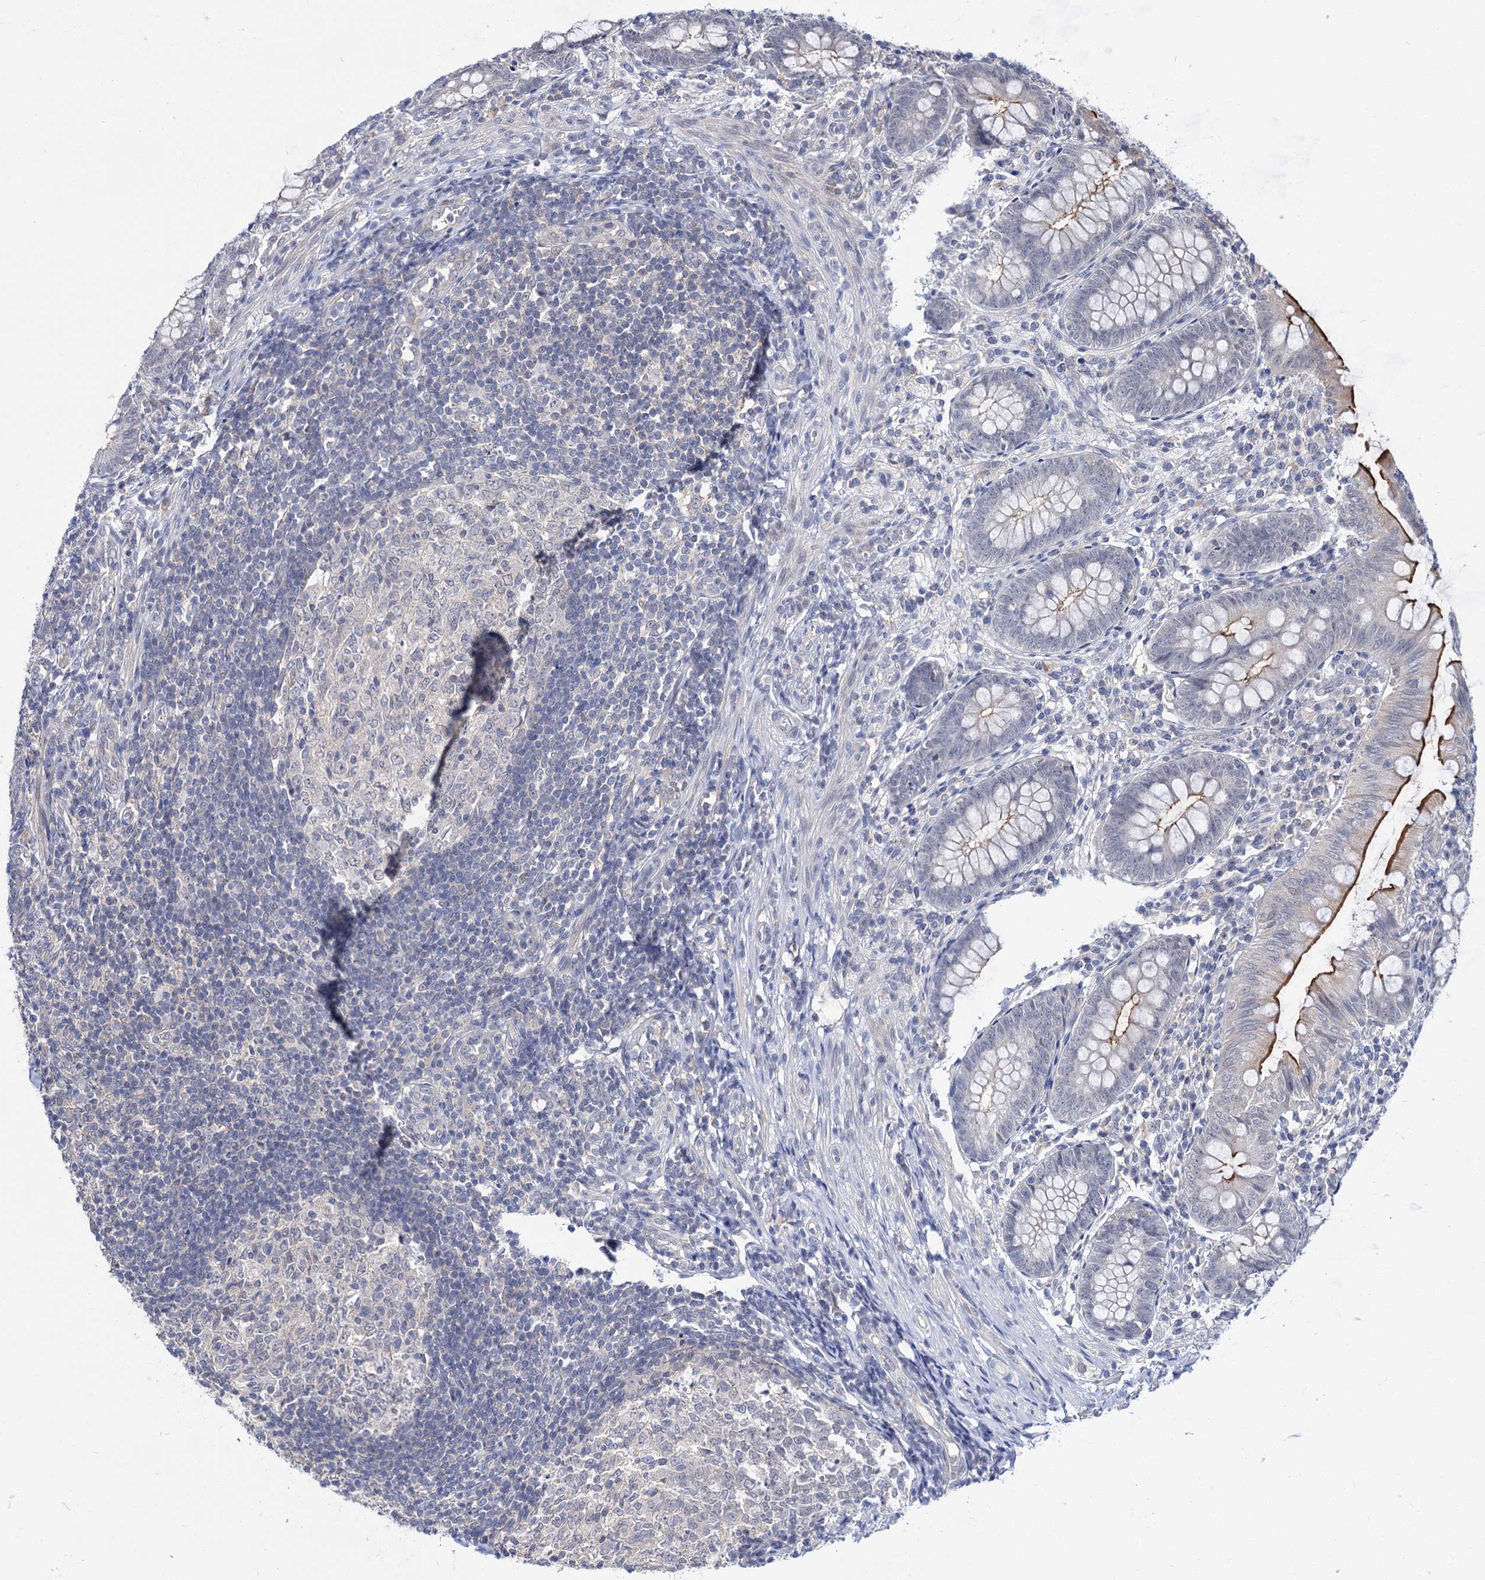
{"staining": {"intensity": "strong", "quantity": "25%-75%", "location": "cytoplasmic/membranous"}, "tissue": "appendix", "cell_type": "Glandular cells", "image_type": "normal", "snomed": [{"axis": "morphology", "description": "Normal tissue, NOS"}, {"axis": "topography", "description": "Appendix"}], "caption": "IHC image of normal appendix: human appendix stained using immunohistochemistry exhibits high levels of strong protein expression localized specifically in the cytoplasmic/membranous of glandular cells, appearing as a cytoplasmic/membranous brown color.", "gene": "NEK10", "patient": {"sex": "male", "age": 14}}